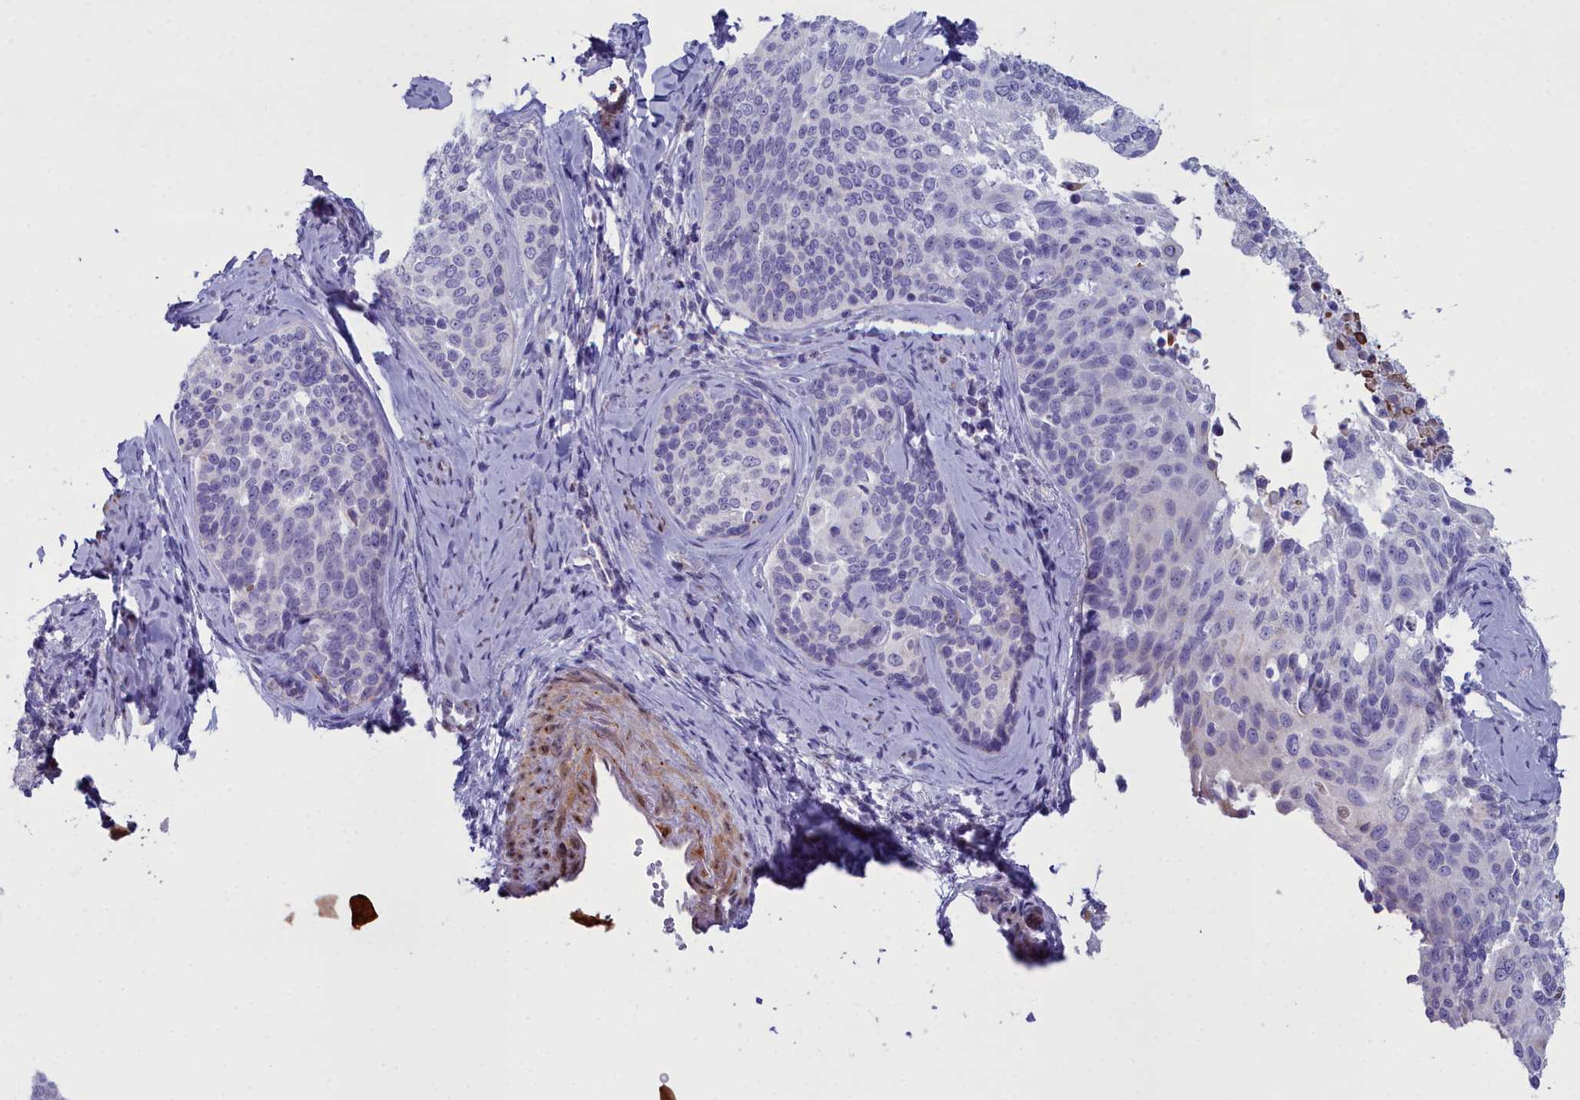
{"staining": {"intensity": "negative", "quantity": "none", "location": "none"}, "tissue": "cervical cancer", "cell_type": "Tumor cells", "image_type": "cancer", "snomed": [{"axis": "morphology", "description": "Squamous cell carcinoma, NOS"}, {"axis": "topography", "description": "Cervix"}], "caption": "A high-resolution histopathology image shows immunohistochemistry (IHC) staining of cervical cancer, which reveals no significant expression in tumor cells.", "gene": "PPP1R14A", "patient": {"sex": "female", "age": 50}}